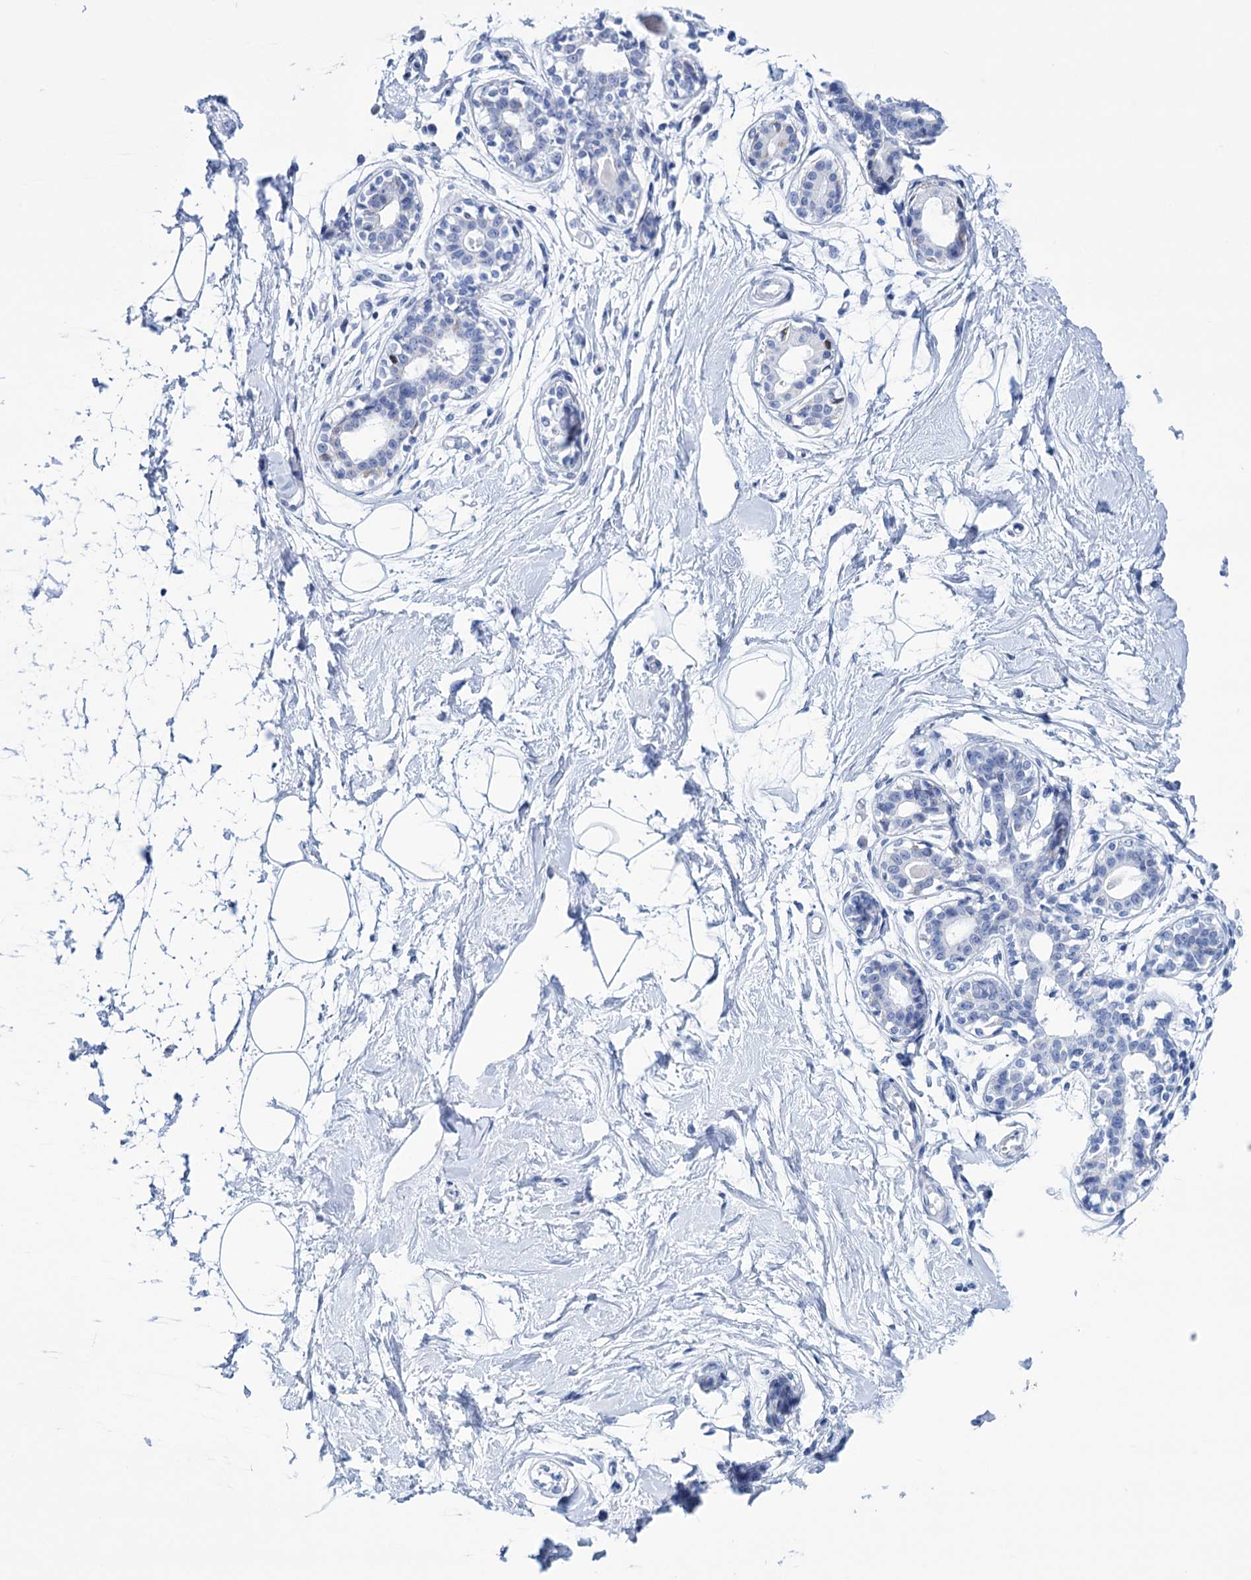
{"staining": {"intensity": "negative", "quantity": "none", "location": "none"}, "tissue": "breast", "cell_type": "Adipocytes", "image_type": "normal", "snomed": [{"axis": "morphology", "description": "Normal tissue, NOS"}, {"axis": "topography", "description": "Breast"}], "caption": "Photomicrograph shows no protein positivity in adipocytes of normal breast. (DAB immunohistochemistry (IHC) with hematoxylin counter stain).", "gene": "FBXW12", "patient": {"sex": "female", "age": 45}}